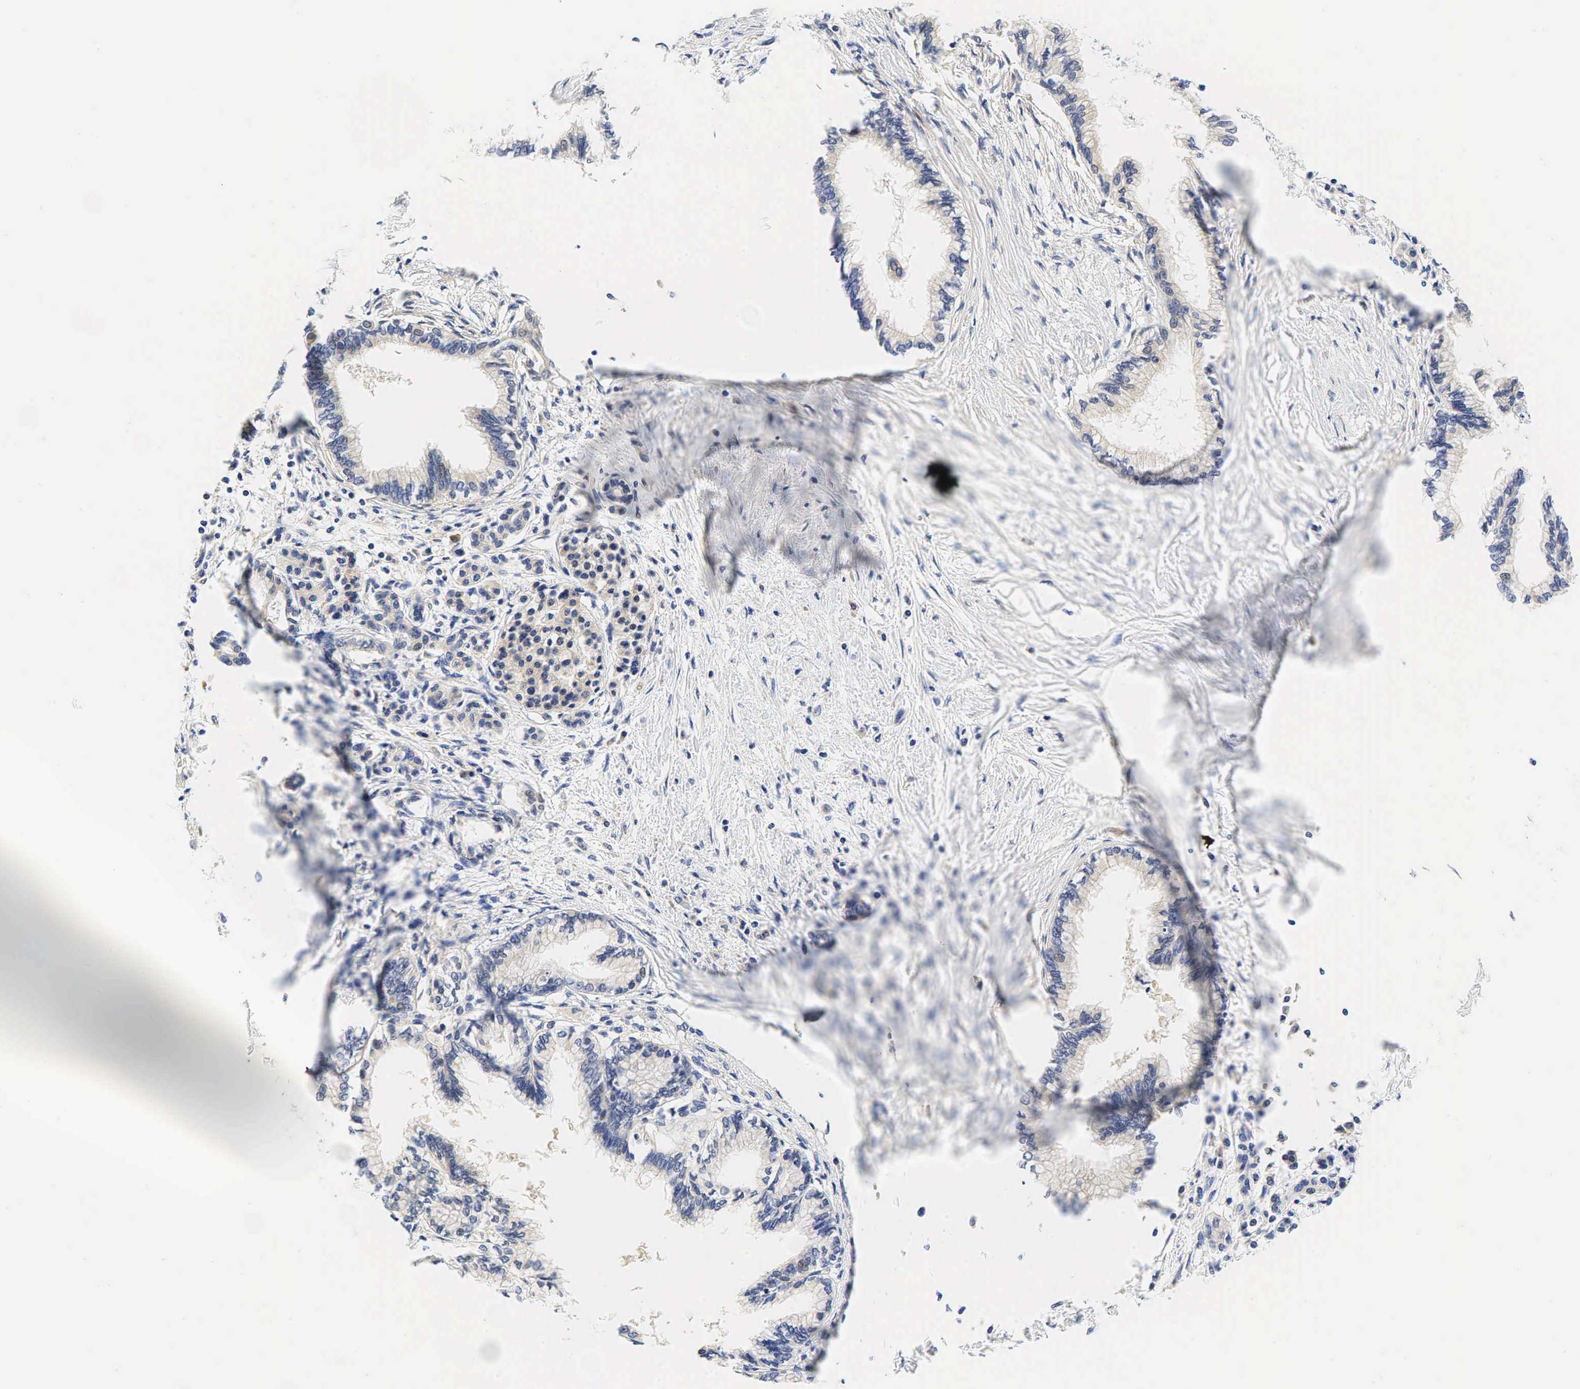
{"staining": {"intensity": "negative", "quantity": "none", "location": "none"}, "tissue": "pancreatic cancer", "cell_type": "Tumor cells", "image_type": "cancer", "snomed": [{"axis": "morphology", "description": "Adenocarcinoma, NOS"}, {"axis": "topography", "description": "Pancreas"}], "caption": "IHC of human pancreatic cancer demonstrates no positivity in tumor cells.", "gene": "CCND1", "patient": {"sex": "female", "age": 64}}